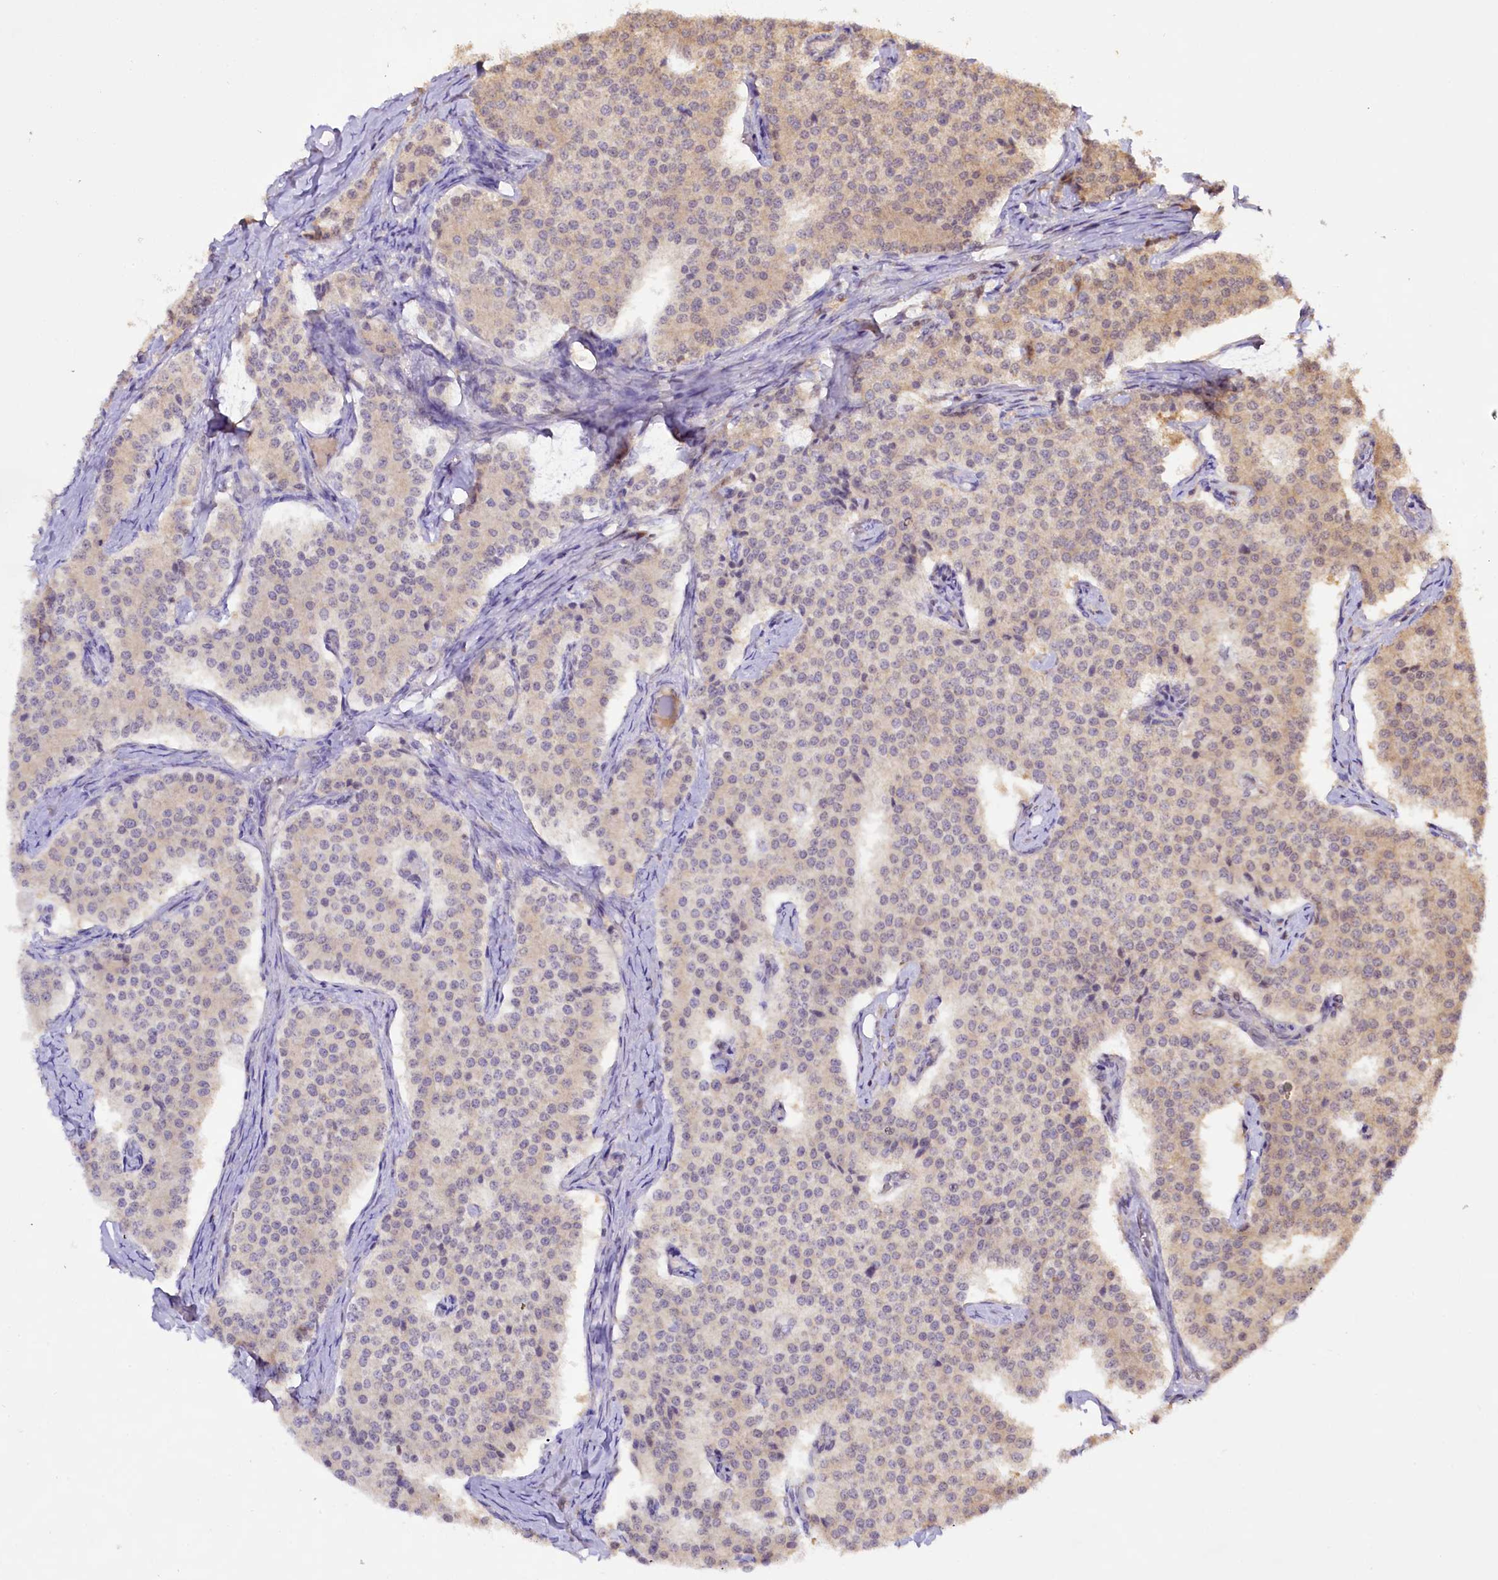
{"staining": {"intensity": "weak", "quantity": "<25%", "location": "cytoplasmic/membranous,nuclear"}, "tissue": "carcinoid", "cell_type": "Tumor cells", "image_type": "cancer", "snomed": [{"axis": "morphology", "description": "Carcinoid, malignant, NOS"}, {"axis": "topography", "description": "Colon"}], "caption": "Tumor cells are negative for brown protein staining in malignant carcinoid. (Brightfield microscopy of DAB immunohistochemistry at high magnification).", "gene": "RRP8", "patient": {"sex": "female", "age": 52}}